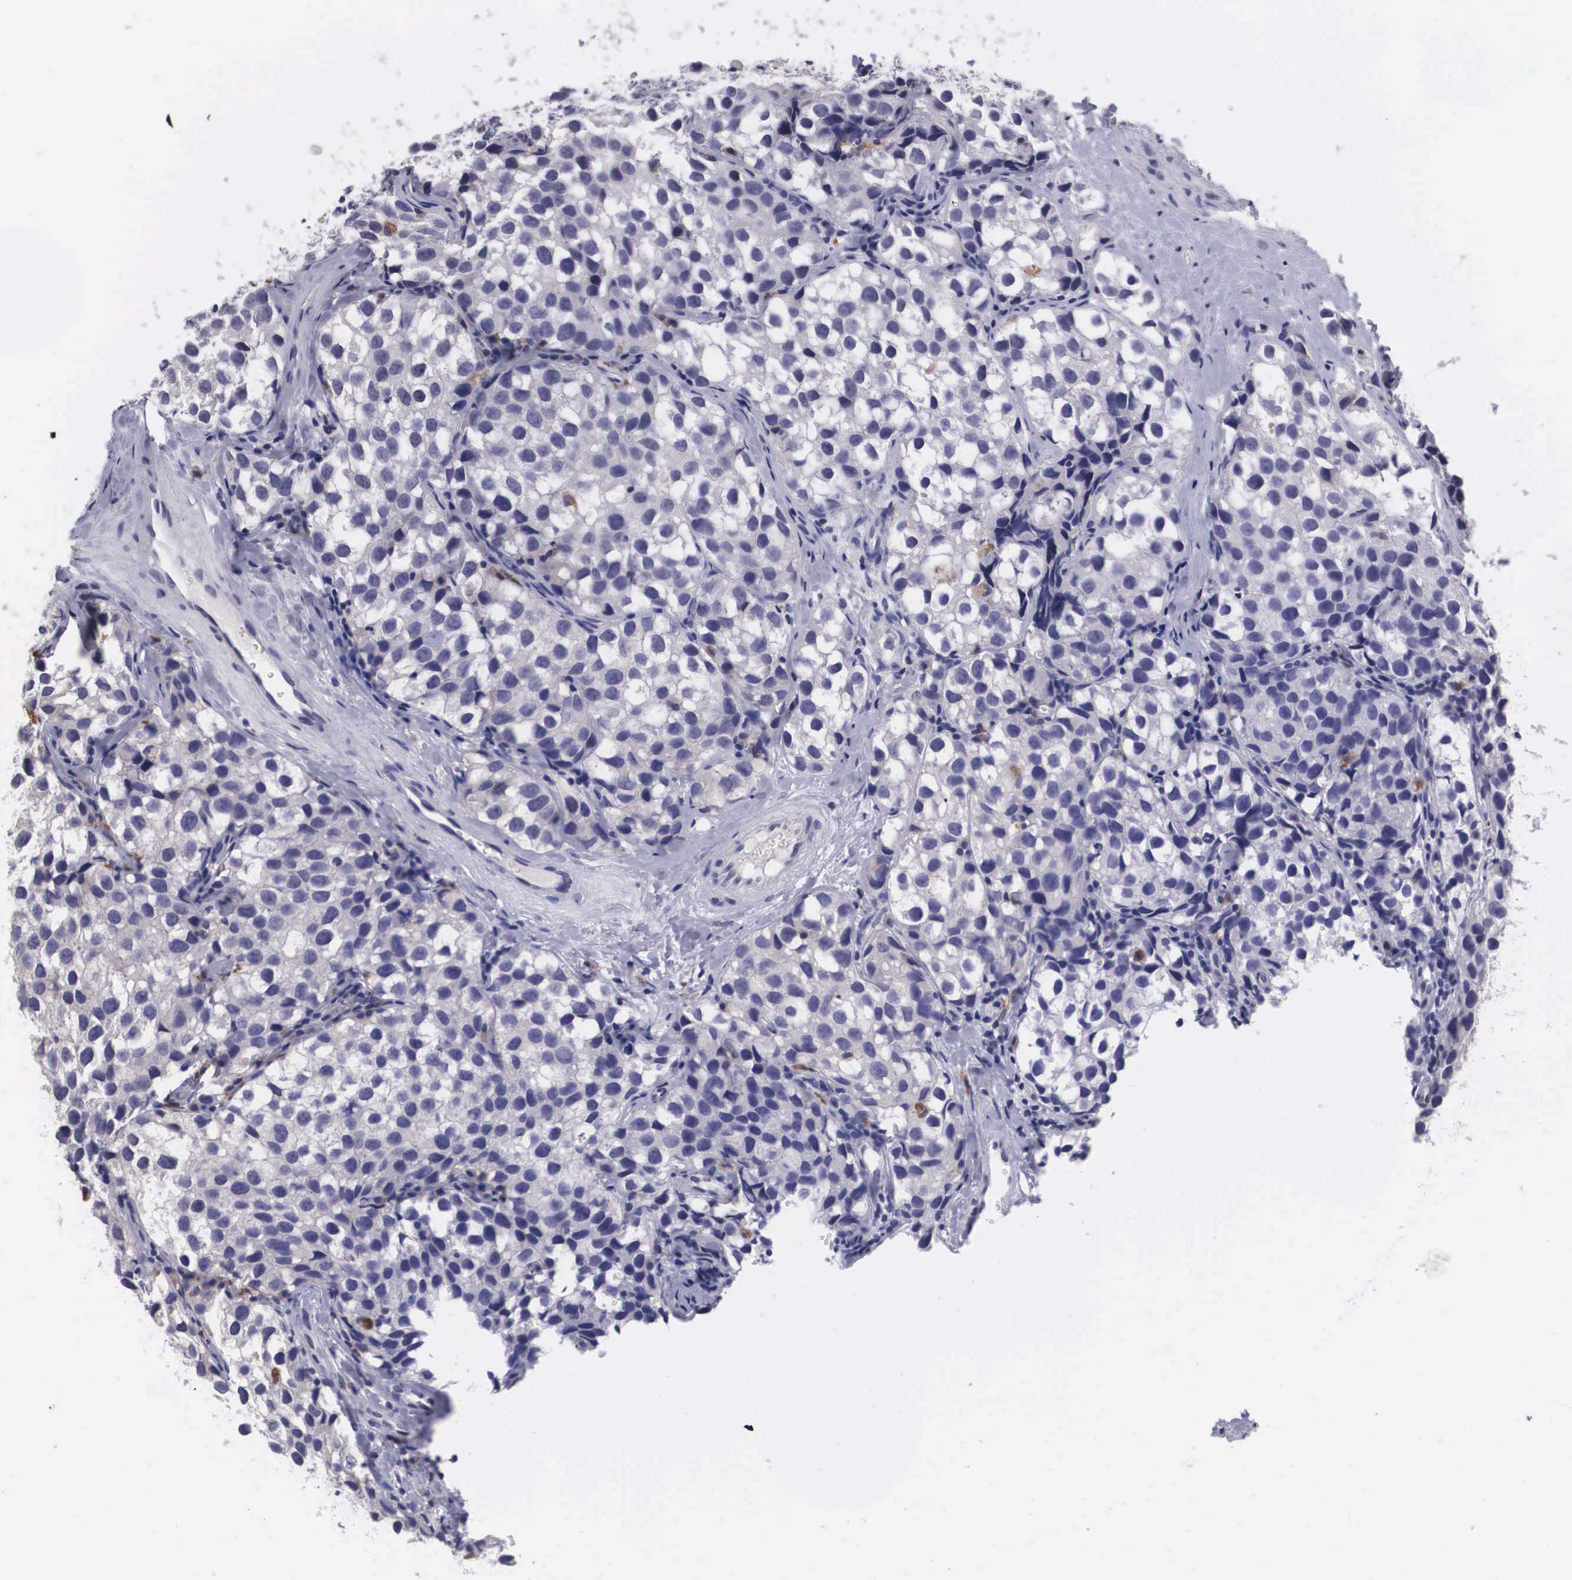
{"staining": {"intensity": "negative", "quantity": "none", "location": "none"}, "tissue": "testis cancer", "cell_type": "Tumor cells", "image_type": "cancer", "snomed": [{"axis": "morphology", "description": "Seminoma, NOS"}, {"axis": "topography", "description": "Testis"}], "caption": "Immunohistochemical staining of human testis cancer shows no significant positivity in tumor cells.", "gene": "CRELD2", "patient": {"sex": "male", "age": 39}}